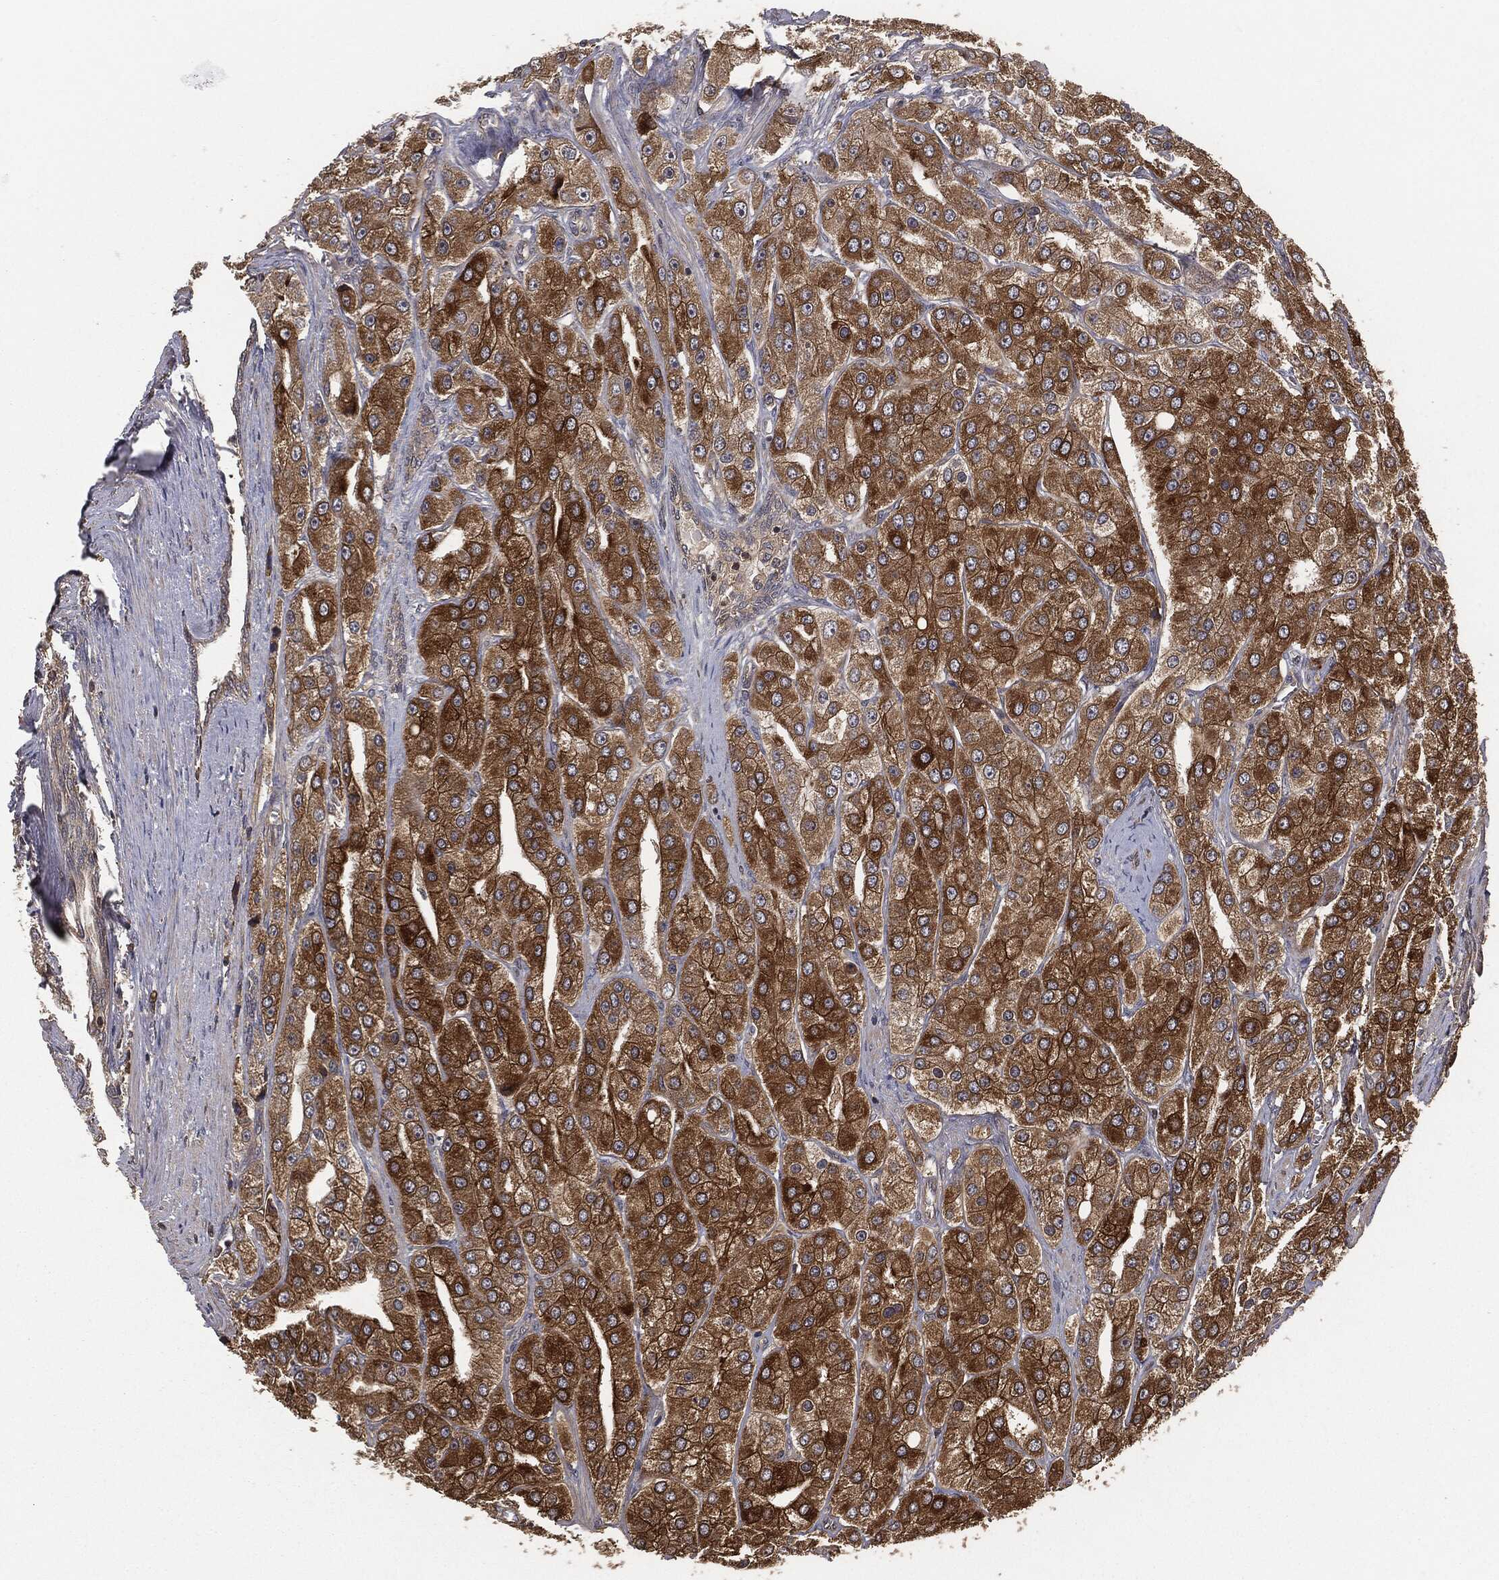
{"staining": {"intensity": "strong", "quantity": "25%-75%", "location": "cytoplasmic/membranous"}, "tissue": "prostate cancer", "cell_type": "Tumor cells", "image_type": "cancer", "snomed": [{"axis": "morphology", "description": "Adenocarcinoma, Low grade"}, {"axis": "topography", "description": "Prostate"}], "caption": "Prostate cancer stained for a protein displays strong cytoplasmic/membranous positivity in tumor cells. Immunohistochemistry stains the protein of interest in brown and the nuclei are stained blue.", "gene": "ERBIN", "patient": {"sex": "male", "age": 69}}